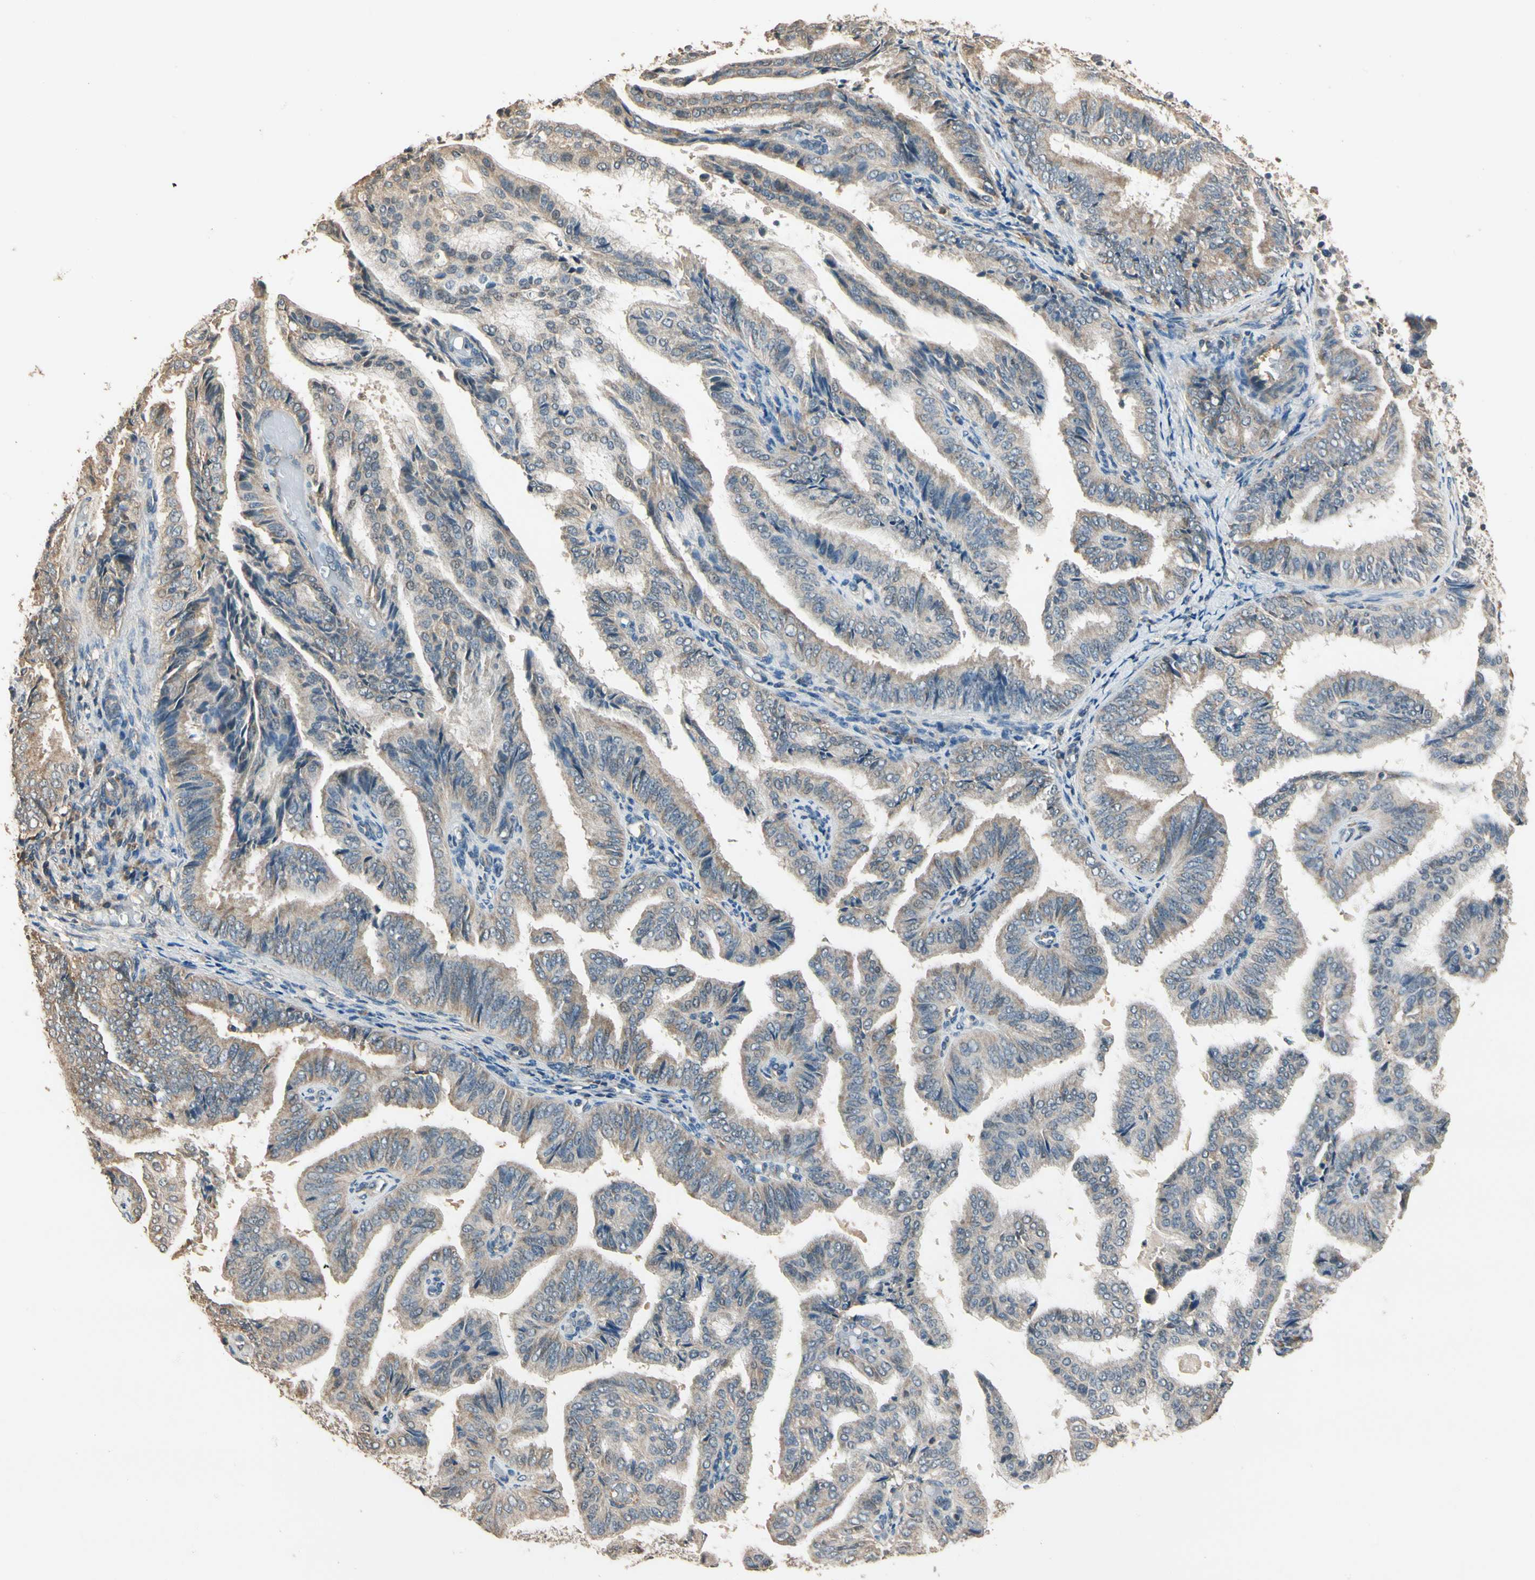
{"staining": {"intensity": "weak", "quantity": "25%-75%", "location": "cytoplasmic/membranous"}, "tissue": "endometrial cancer", "cell_type": "Tumor cells", "image_type": "cancer", "snomed": [{"axis": "morphology", "description": "Adenocarcinoma, NOS"}, {"axis": "topography", "description": "Endometrium"}], "caption": "Immunohistochemical staining of human endometrial adenocarcinoma reveals low levels of weak cytoplasmic/membranous protein expression in approximately 25%-75% of tumor cells.", "gene": "CDH6", "patient": {"sex": "female", "age": 58}}